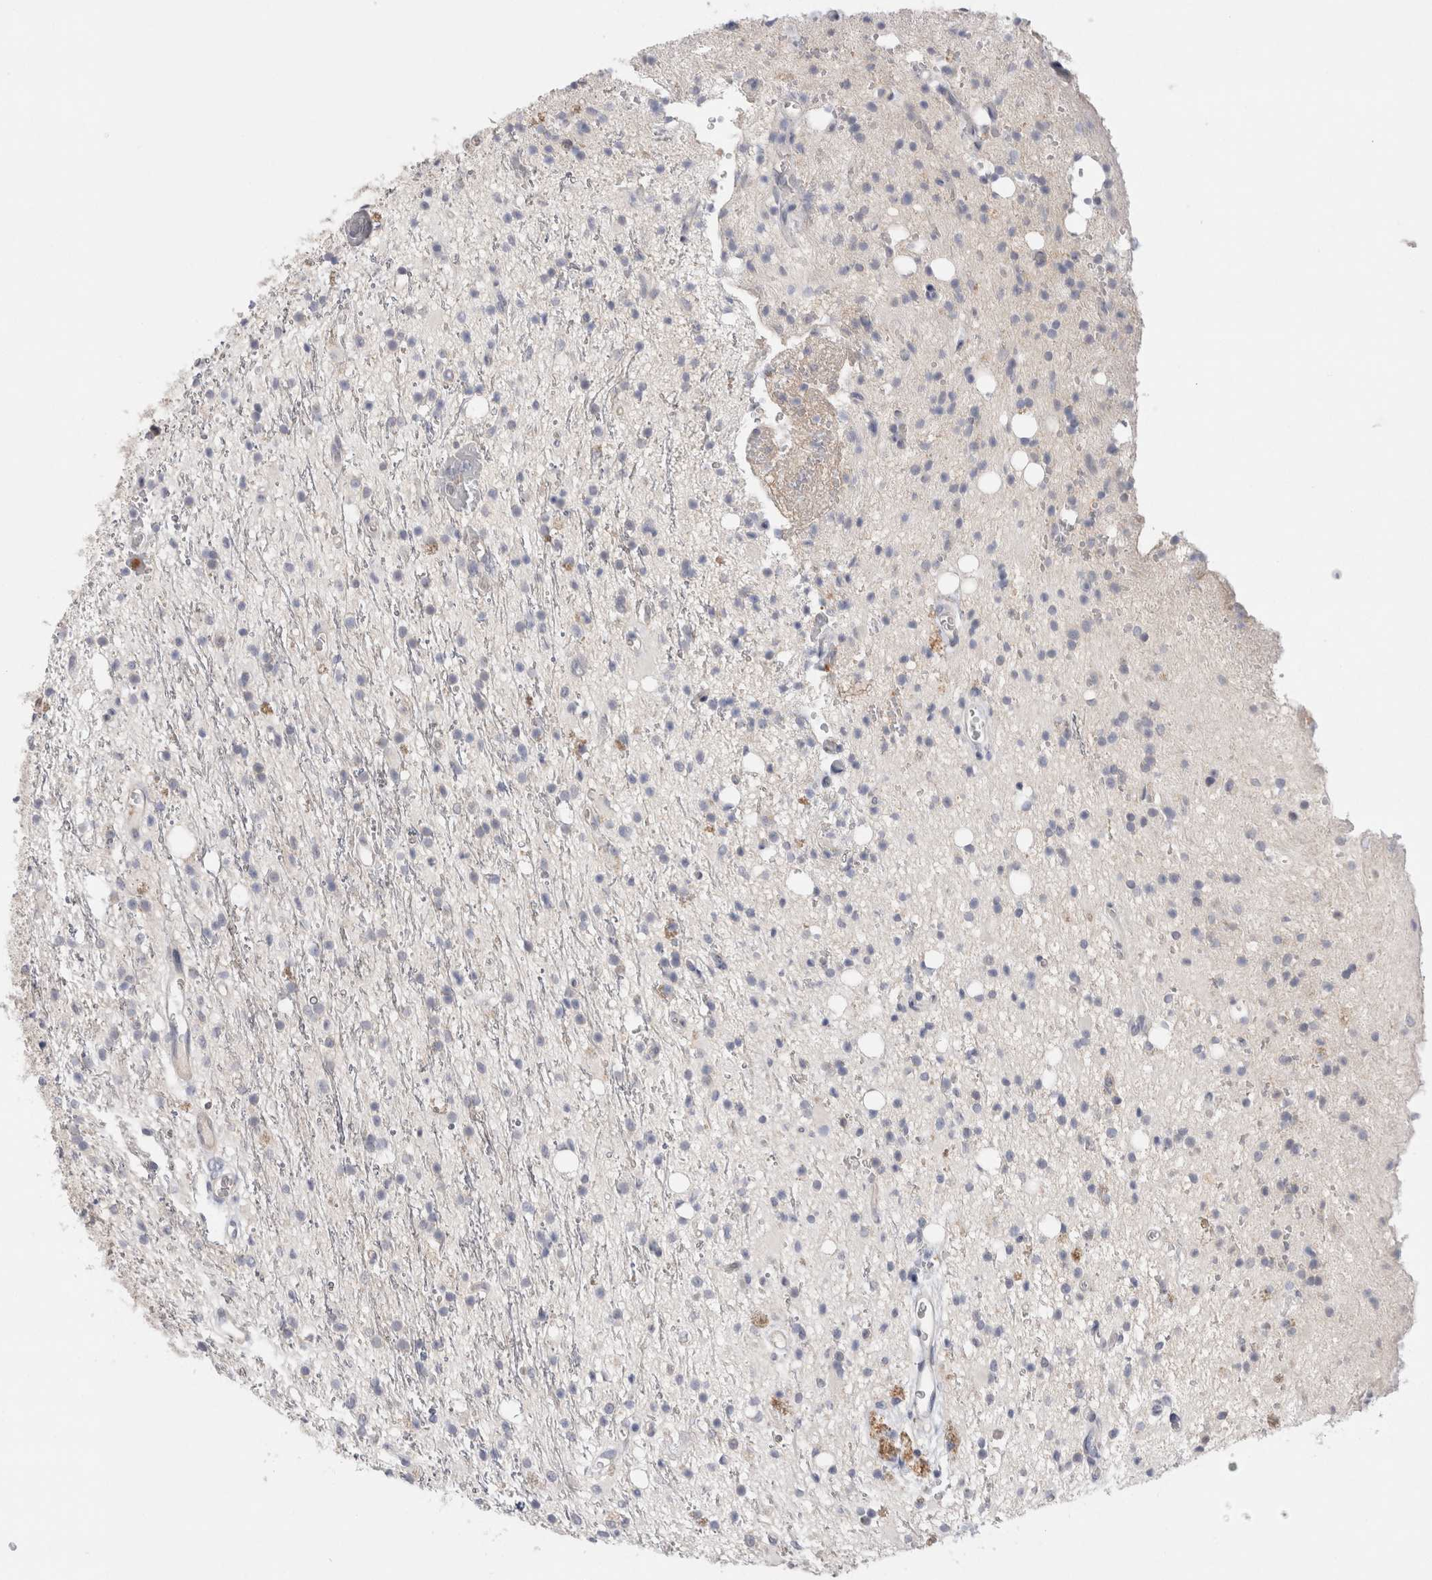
{"staining": {"intensity": "negative", "quantity": "none", "location": "none"}, "tissue": "glioma", "cell_type": "Tumor cells", "image_type": "cancer", "snomed": [{"axis": "morphology", "description": "Glioma, malignant, High grade"}, {"axis": "topography", "description": "Brain"}], "caption": "Protein analysis of malignant high-grade glioma exhibits no significant positivity in tumor cells. Nuclei are stained in blue.", "gene": "WIPF2", "patient": {"sex": "male", "age": 47}}